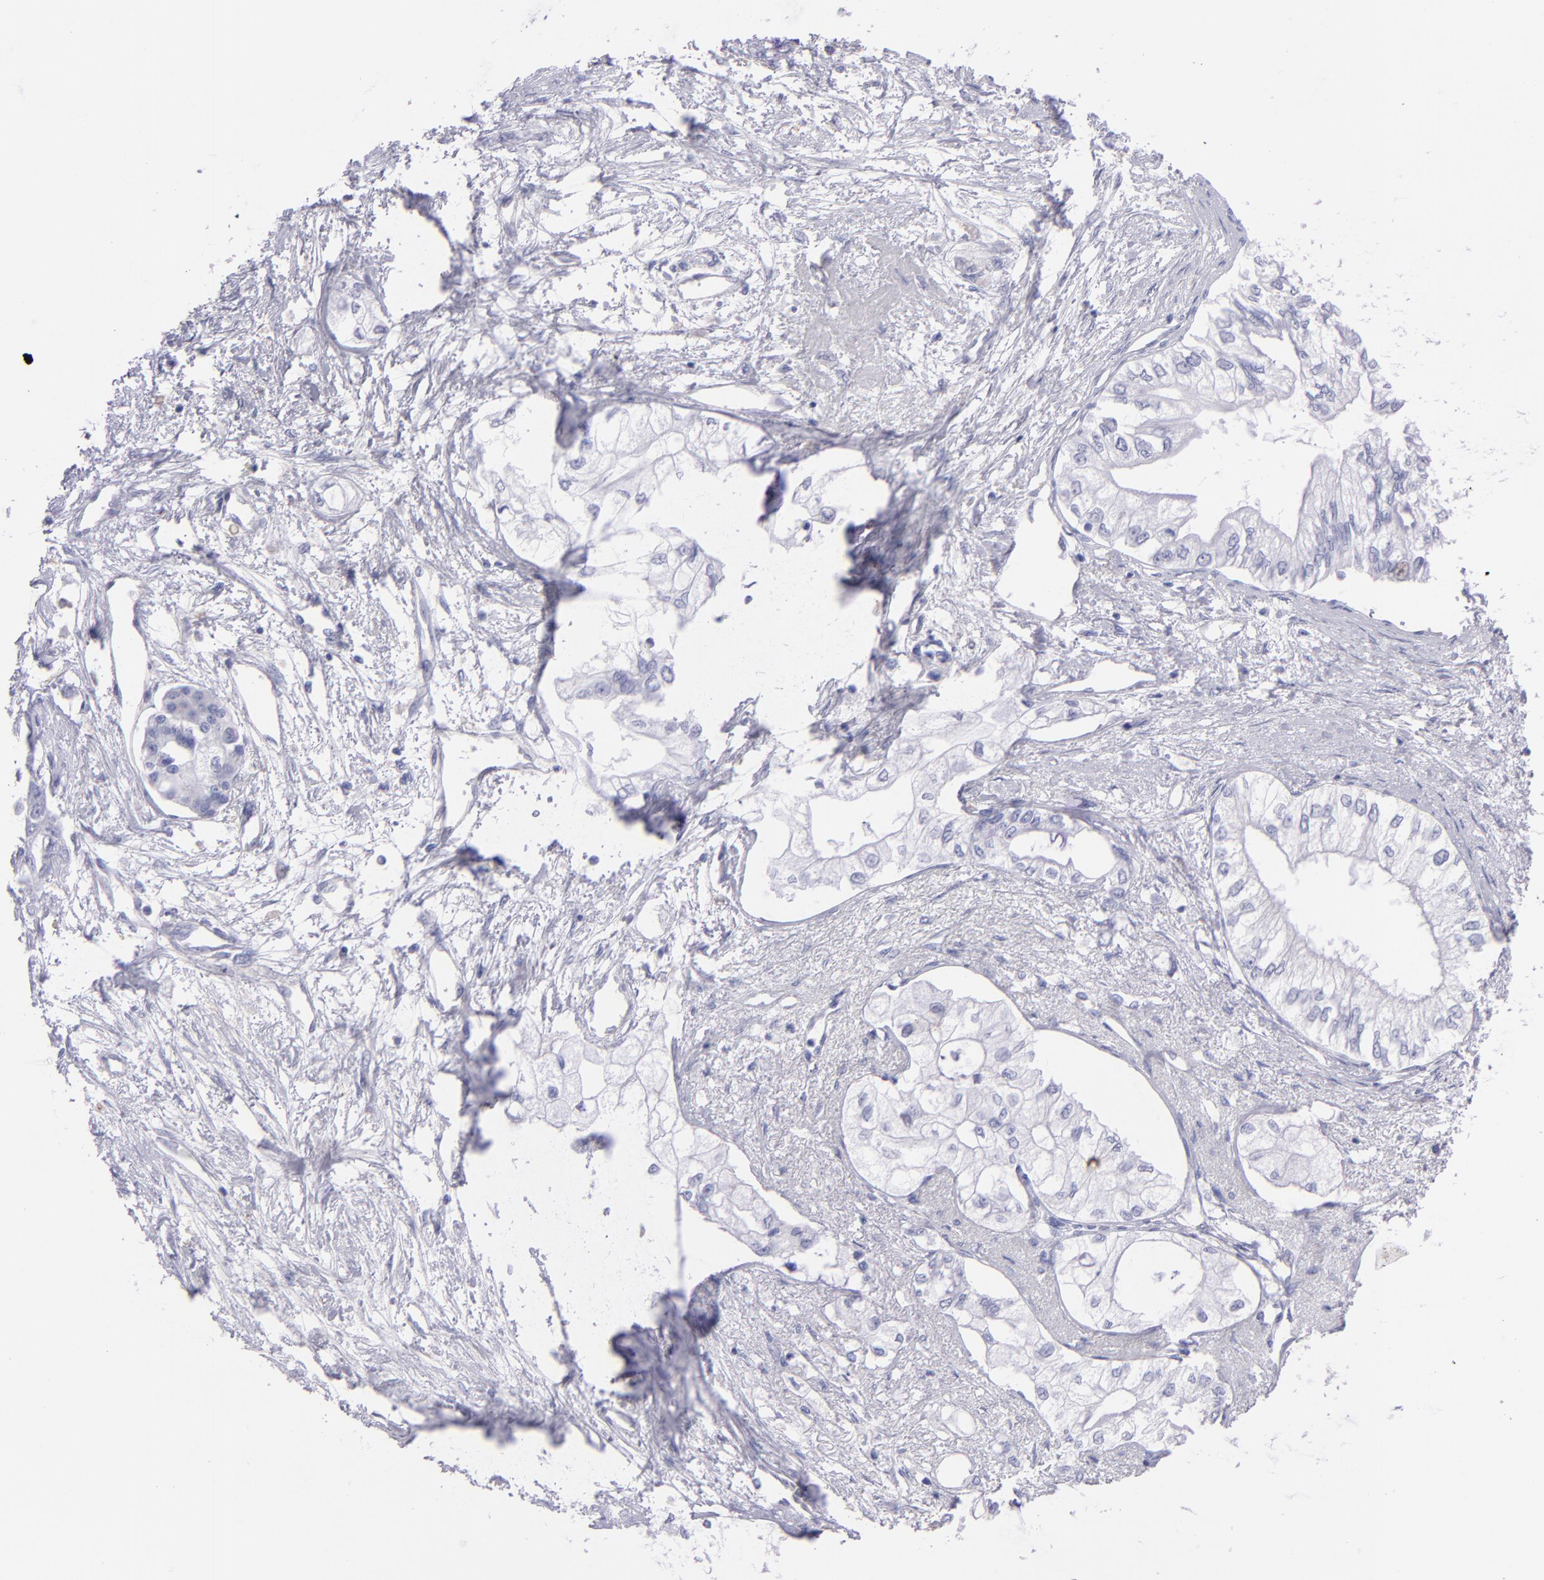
{"staining": {"intensity": "negative", "quantity": "none", "location": "none"}, "tissue": "pancreatic cancer", "cell_type": "Tumor cells", "image_type": "cancer", "snomed": [{"axis": "morphology", "description": "Adenocarcinoma, NOS"}, {"axis": "topography", "description": "Pancreas"}], "caption": "DAB immunohistochemical staining of pancreatic adenocarcinoma reveals no significant expression in tumor cells. The staining was performed using DAB (3,3'-diaminobenzidine) to visualize the protein expression in brown, while the nuclei were stained in blue with hematoxylin (Magnification: 20x).", "gene": "TG", "patient": {"sex": "male", "age": 79}}